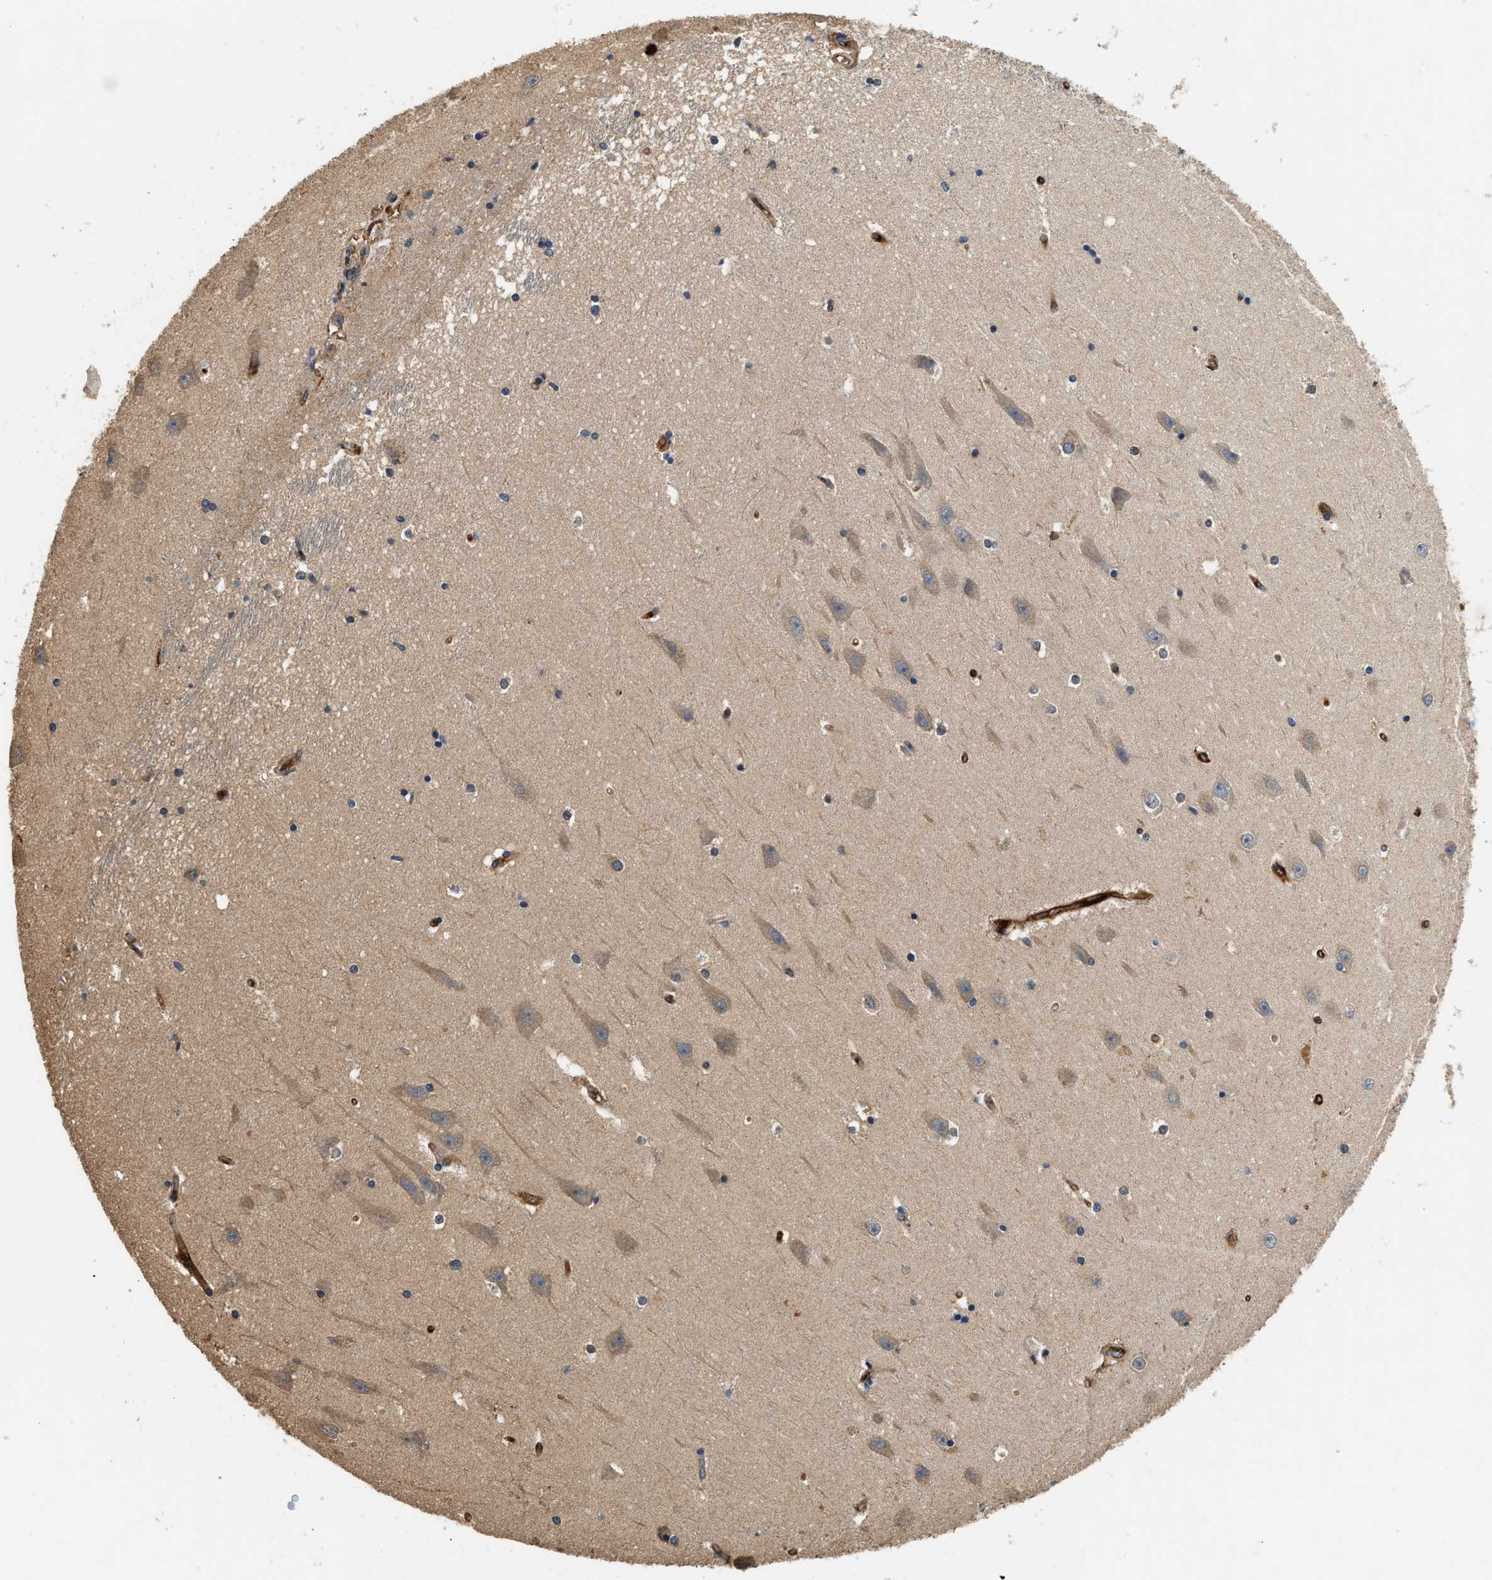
{"staining": {"intensity": "negative", "quantity": "none", "location": "none"}, "tissue": "hippocampus", "cell_type": "Glial cells", "image_type": "normal", "snomed": [{"axis": "morphology", "description": "Normal tissue, NOS"}, {"axis": "topography", "description": "Hippocampus"}], "caption": "A high-resolution image shows immunohistochemistry staining of benign hippocampus, which reveals no significant positivity in glial cells.", "gene": "ANXA3", "patient": {"sex": "male", "age": 45}}